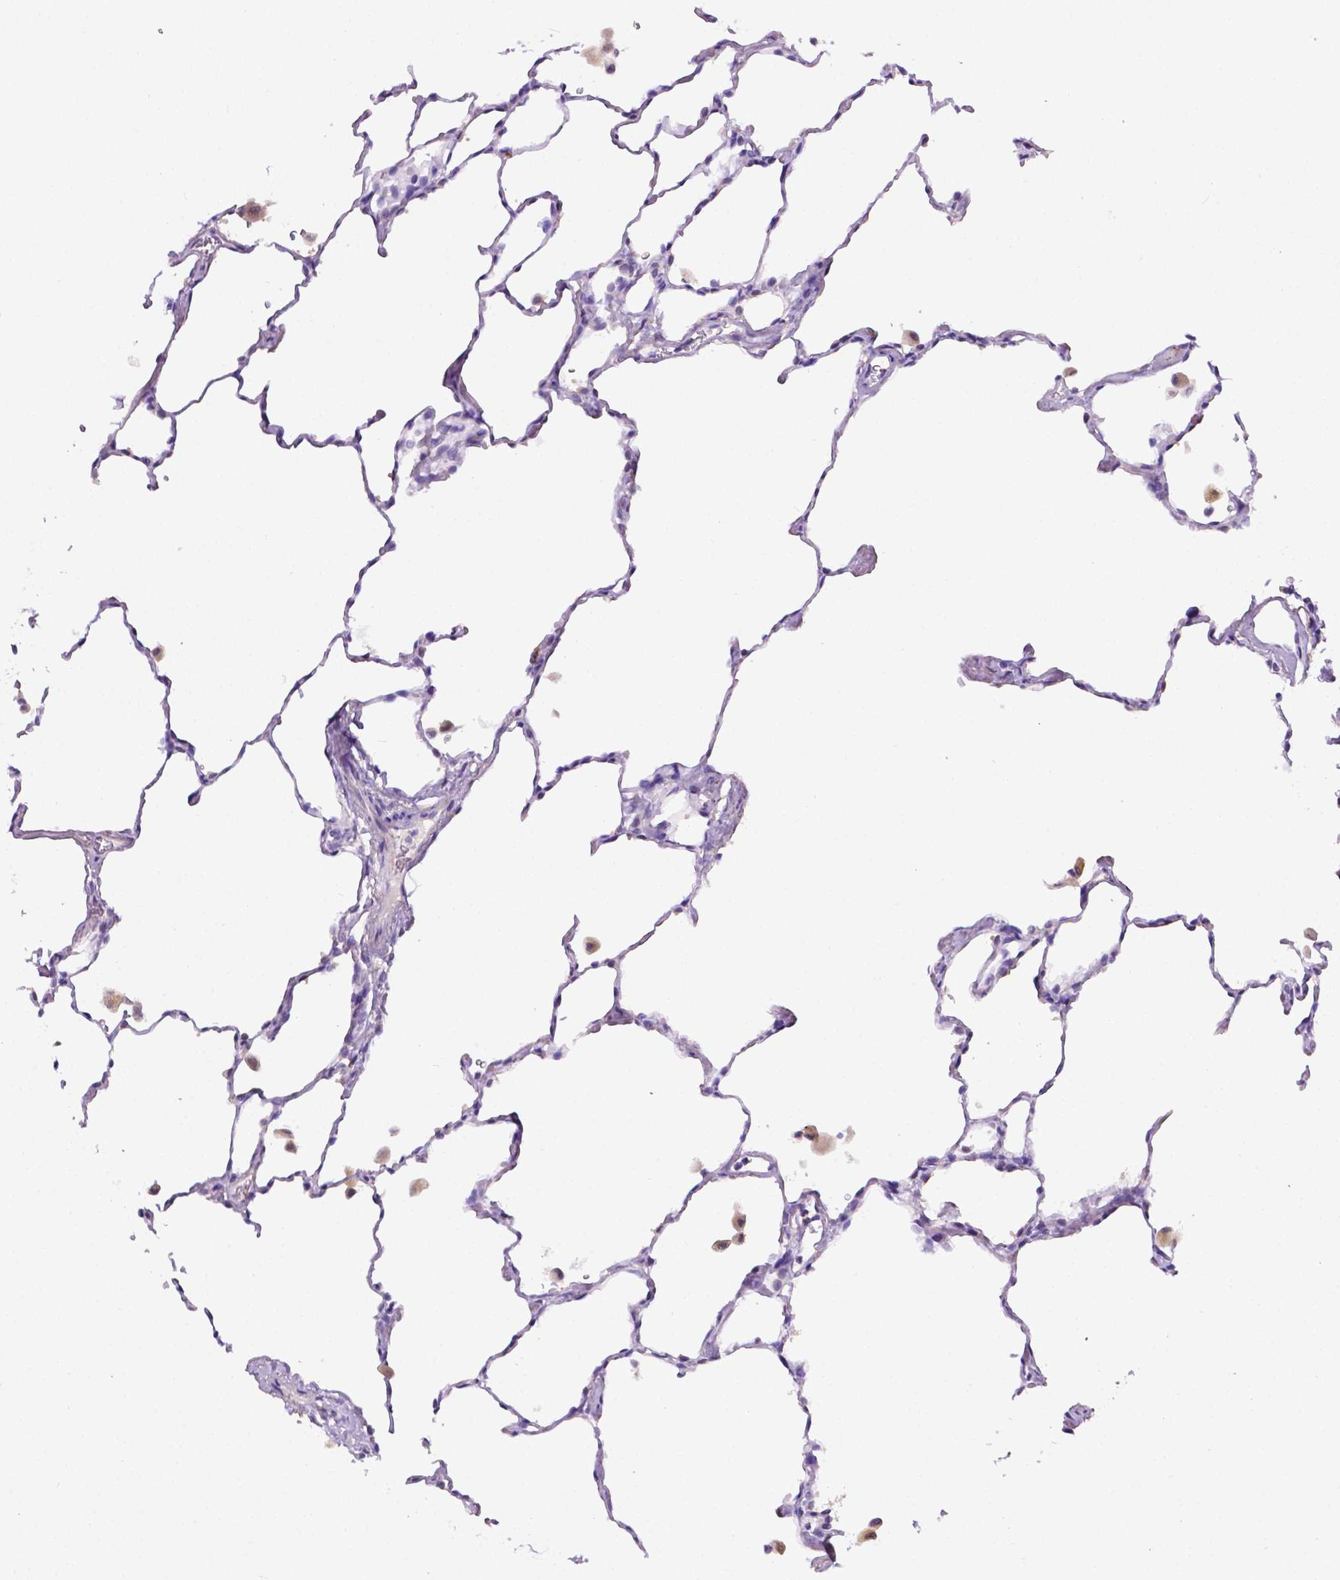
{"staining": {"intensity": "negative", "quantity": "none", "location": "none"}, "tissue": "lung", "cell_type": "Alveolar cells", "image_type": "normal", "snomed": [{"axis": "morphology", "description": "Normal tissue, NOS"}, {"axis": "topography", "description": "Lung"}], "caption": "Histopathology image shows no protein positivity in alveolar cells of benign lung. (DAB (3,3'-diaminobenzidine) immunohistochemistry (IHC) with hematoxylin counter stain).", "gene": "MMP27", "patient": {"sex": "female", "age": 47}}